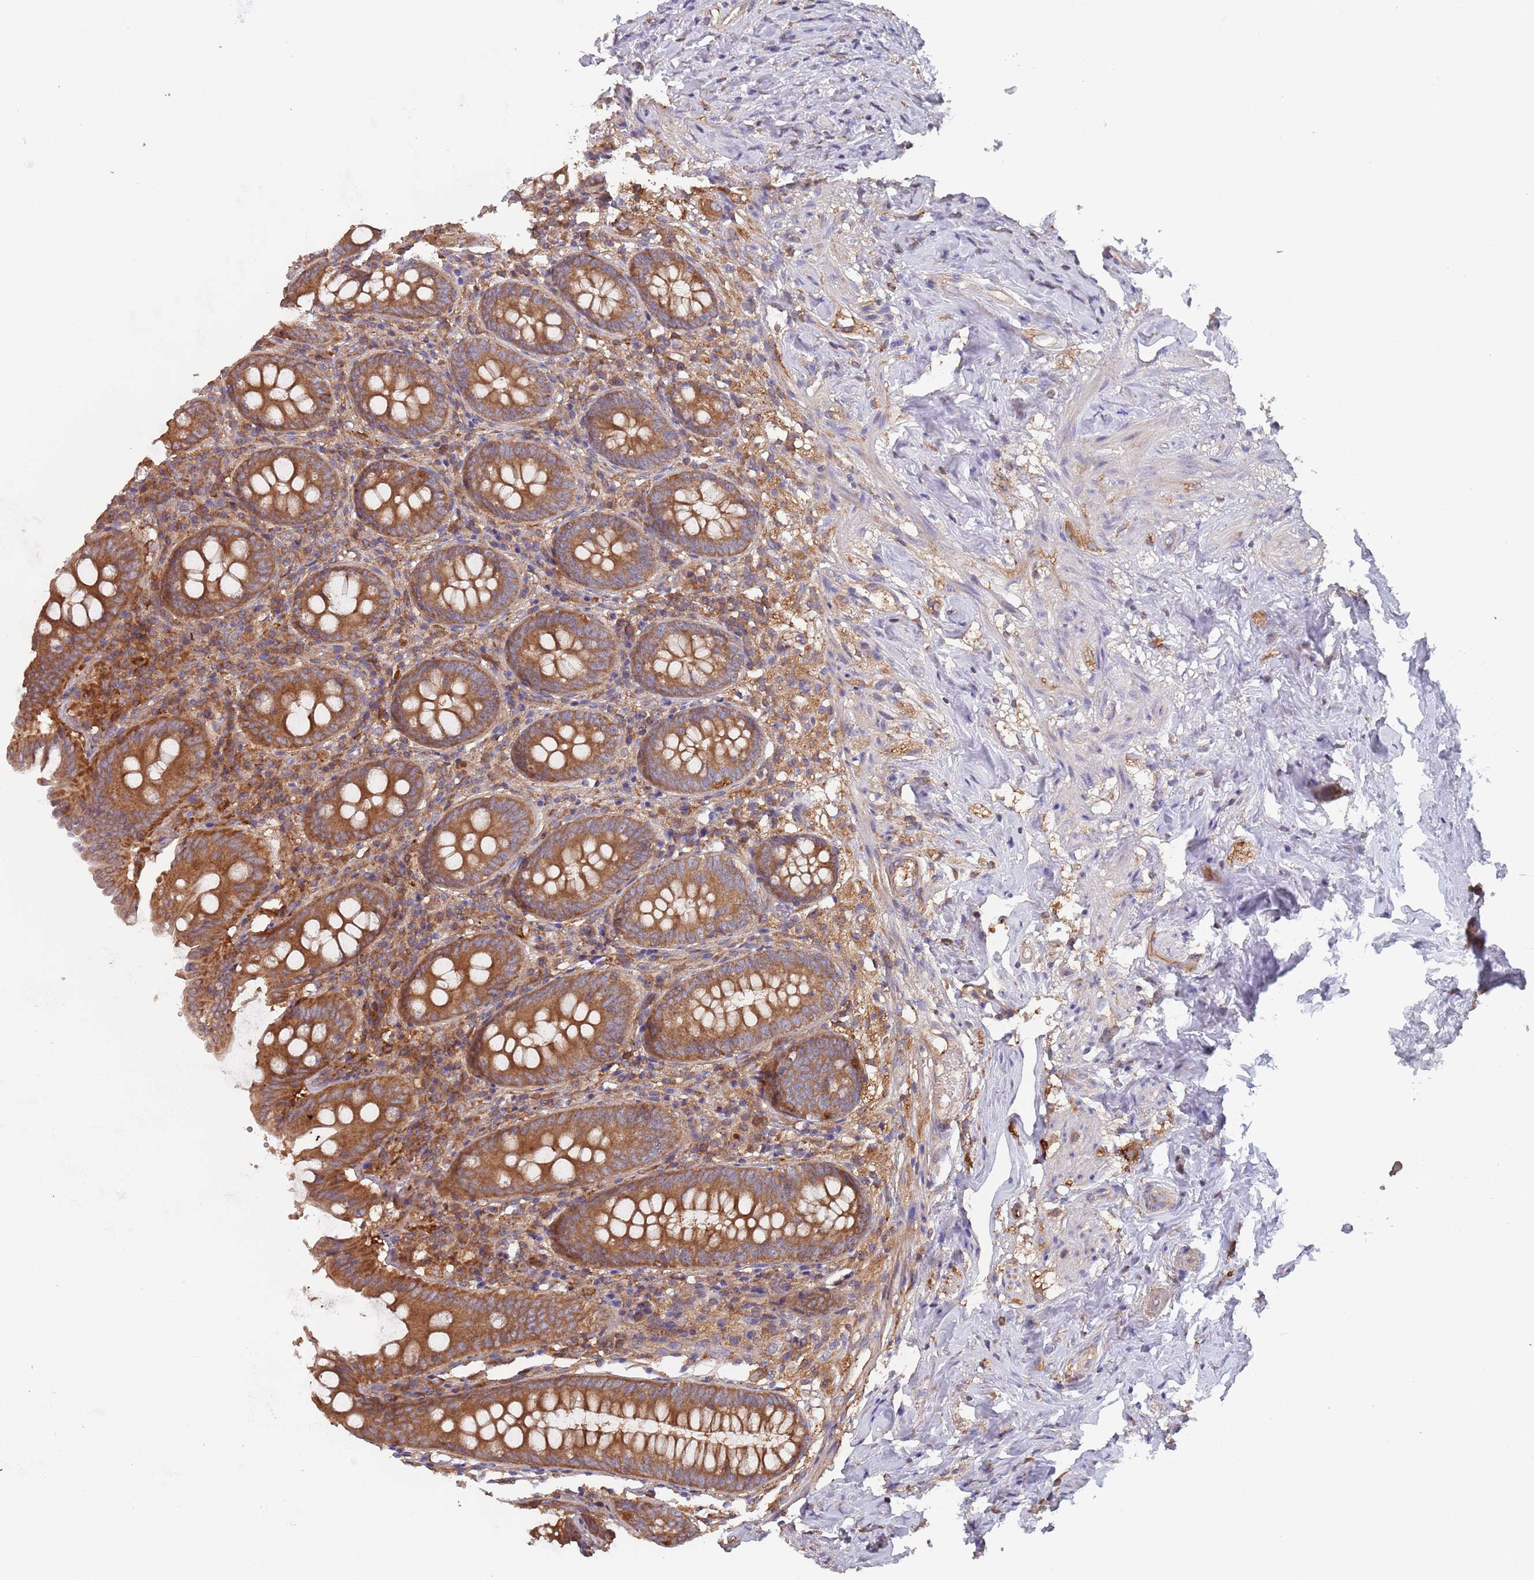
{"staining": {"intensity": "moderate", "quantity": ">75%", "location": "cytoplasmic/membranous"}, "tissue": "appendix", "cell_type": "Glandular cells", "image_type": "normal", "snomed": [{"axis": "morphology", "description": "Normal tissue, NOS"}, {"axis": "topography", "description": "Appendix"}], "caption": "Glandular cells reveal moderate cytoplasmic/membranous expression in about >75% of cells in benign appendix. The staining was performed using DAB (3,3'-diaminobenzidine), with brown indicating positive protein expression. Nuclei are stained blue with hematoxylin.", "gene": "GDI1", "patient": {"sex": "female", "age": 54}}